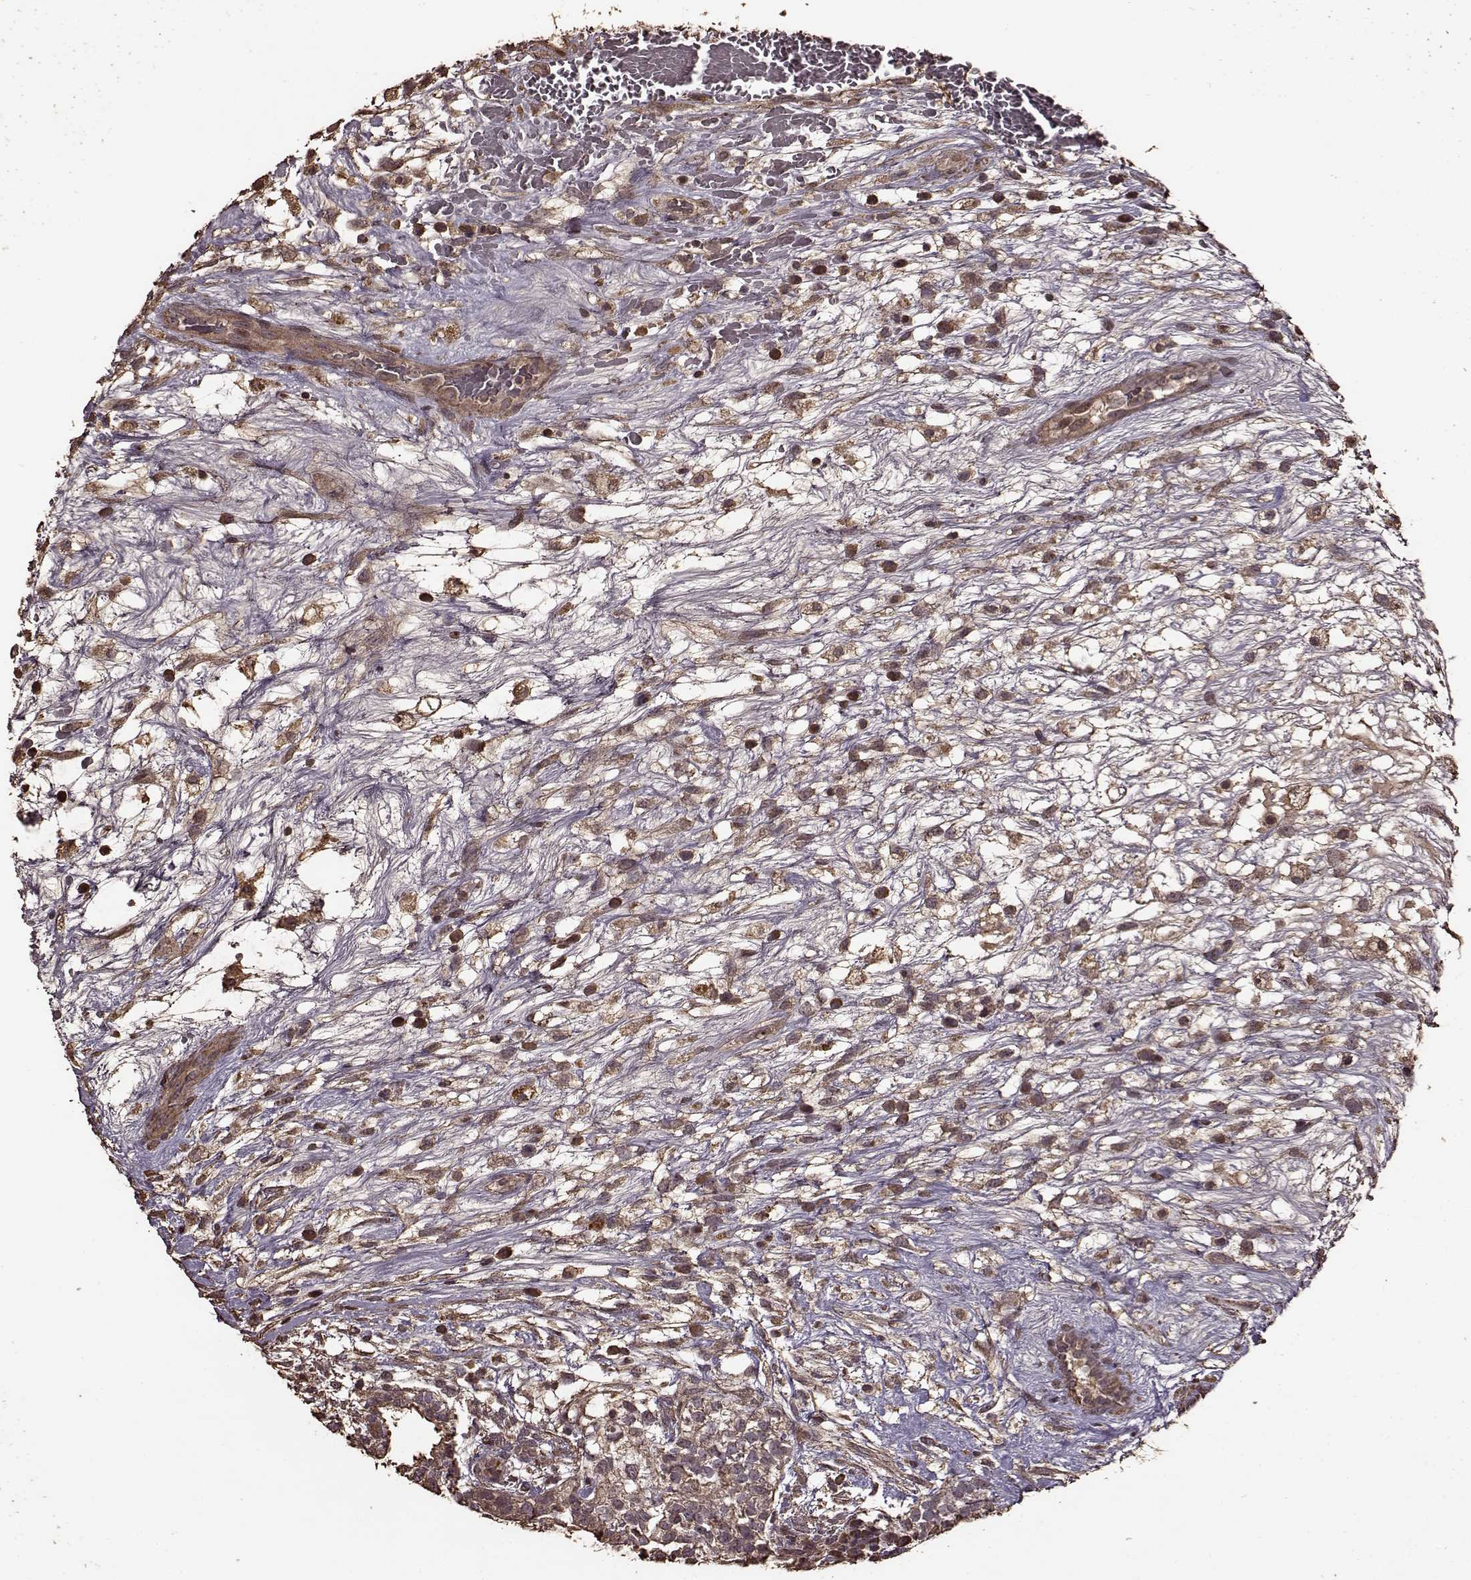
{"staining": {"intensity": "weak", "quantity": ">75%", "location": "cytoplasmic/membranous"}, "tissue": "testis cancer", "cell_type": "Tumor cells", "image_type": "cancer", "snomed": [{"axis": "morphology", "description": "Normal tissue, NOS"}, {"axis": "morphology", "description": "Carcinoma, Embryonal, NOS"}, {"axis": "topography", "description": "Testis"}], "caption": "Immunohistochemistry (IHC) micrograph of neoplastic tissue: human testis embryonal carcinoma stained using immunohistochemistry (IHC) shows low levels of weak protein expression localized specifically in the cytoplasmic/membranous of tumor cells, appearing as a cytoplasmic/membranous brown color.", "gene": "FBXW11", "patient": {"sex": "male", "age": 32}}